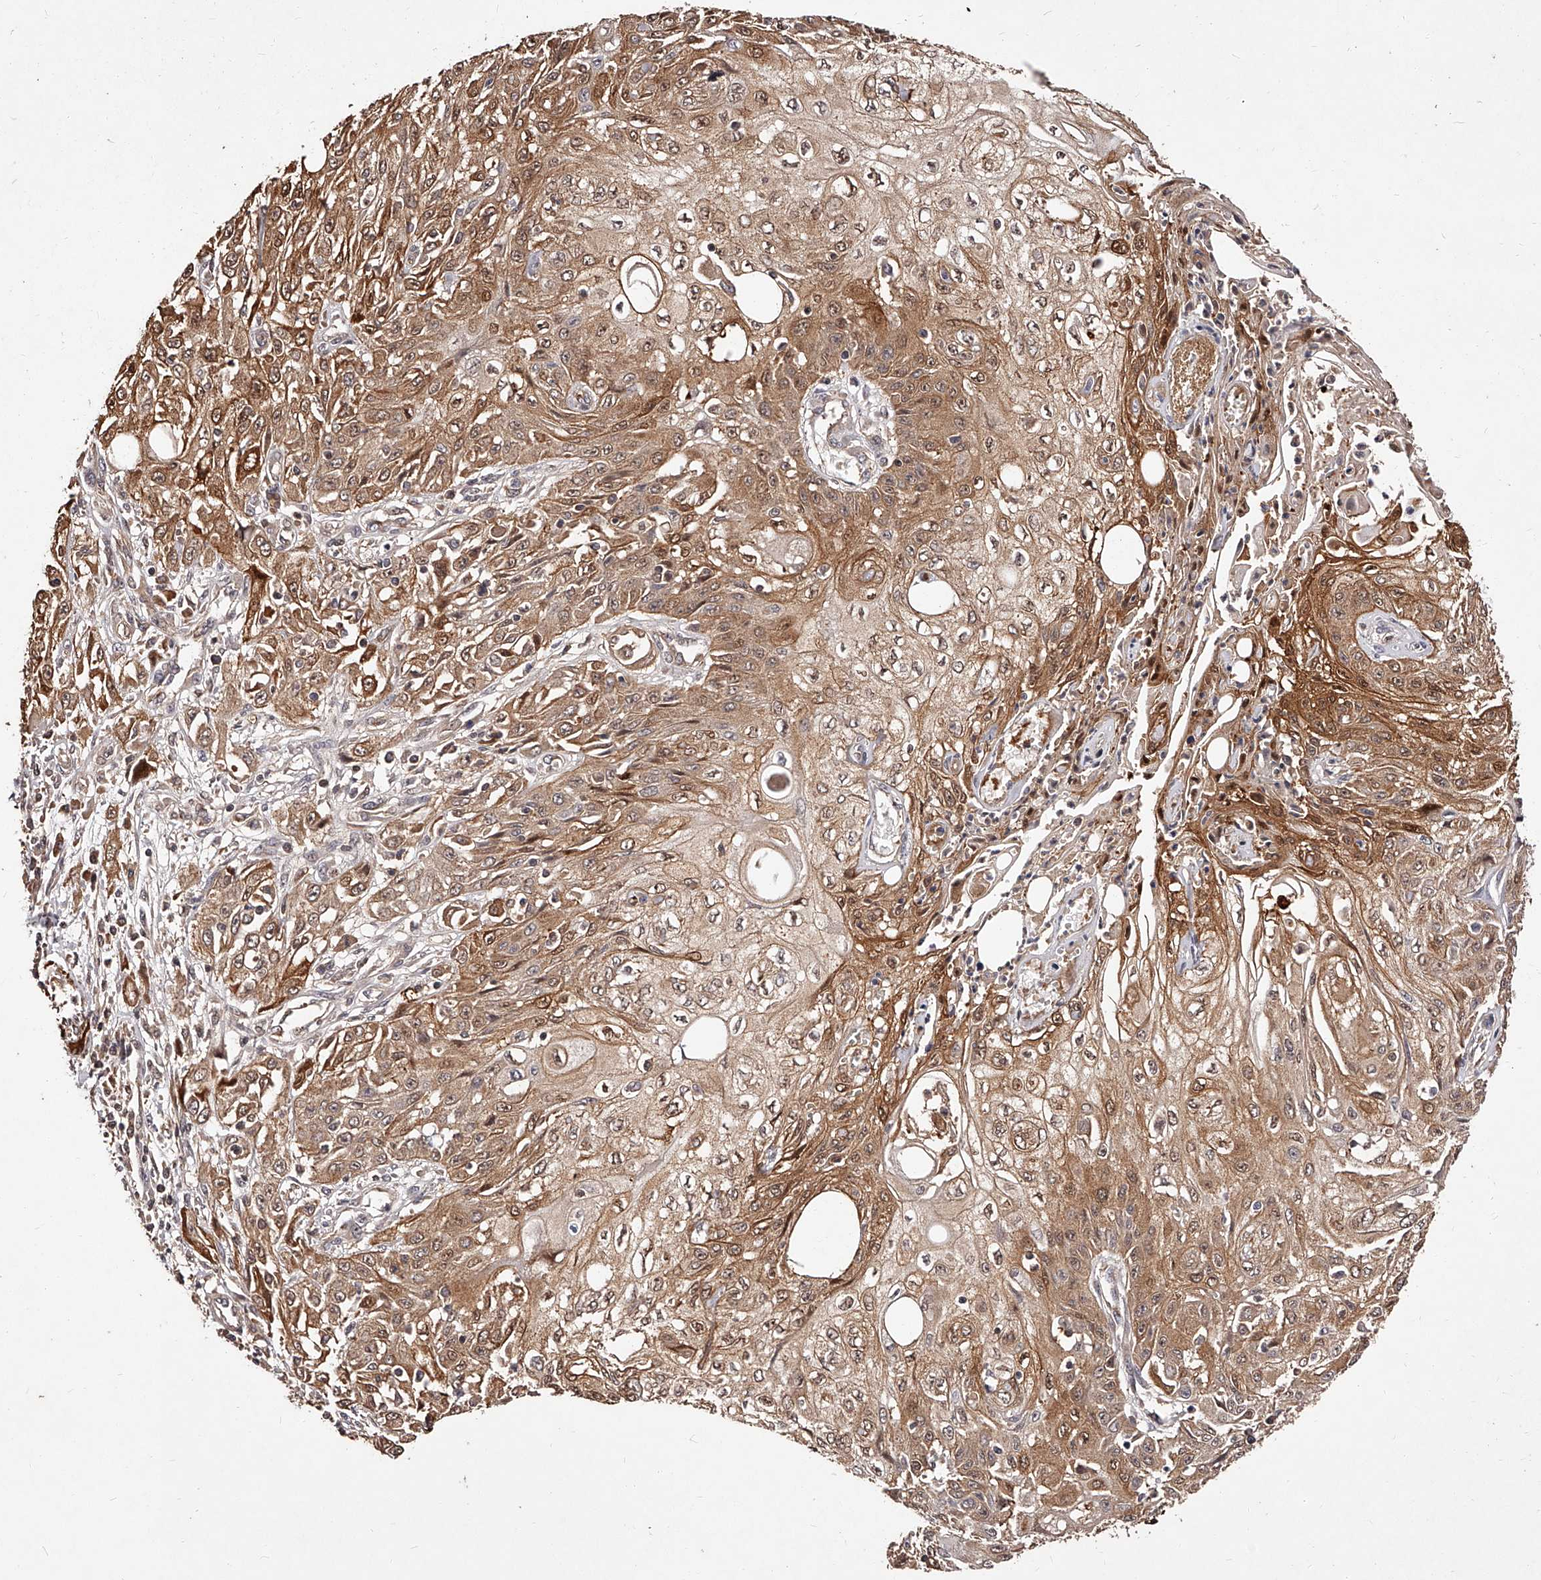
{"staining": {"intensity": "moderate", "quantity": ">75%", "location": "cytoplasmic/membranous,nuclear"}, "tissue": "skin cancer", "cell_type": "Tumor cells", "image_type": "cancer", "snomed": [{"axis": "morphology", "description": "Squamous cell carcinoma, NOS"}, {"axis": "morphology", "description": "Squamous cell carcinoma, metastatic, NOS"}, {"axis": "topography", "description": "Skin"}, {"axis": "topography", "description": "Lymph node"}], "caption": "The micrograph reveals immunohistochemical staining of skin cancer. There is moderate cytoplasmic/membranous and nuclear expression is seen in approximately >75% of tumor cells.", "gene": "CUL7", "patient": {"sex": "male", "age": 75}}